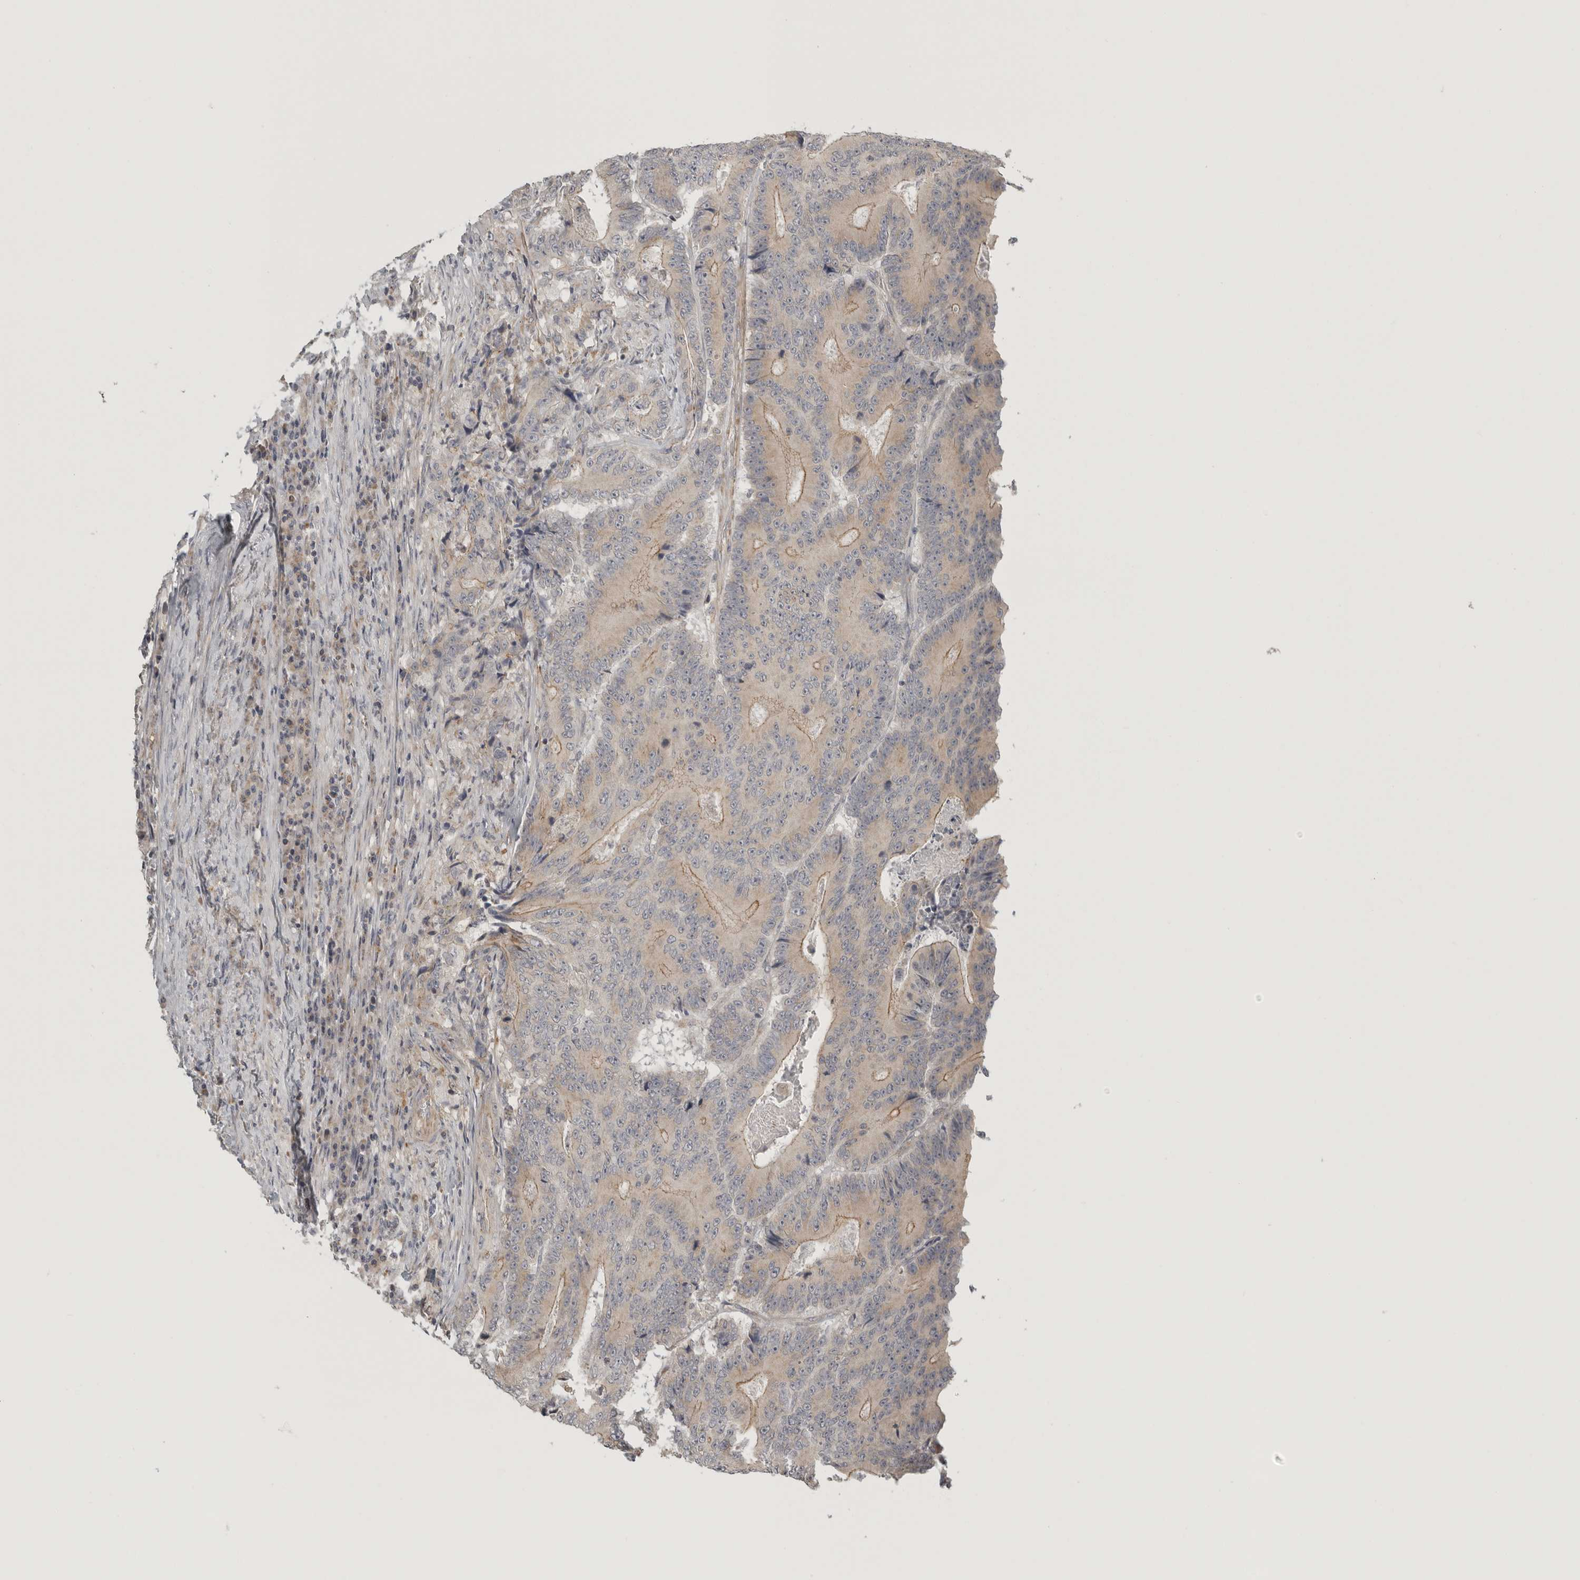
{"staining": {"intensity": "weak", "quantity": "<25%", "location": "cytoplasmic/membranous"}, "tissue": "colorectal cancer", "cell_type": "Tumor cells", "image_type": "cancer", "snomed": [{"axis": "morphology", "description": "Adenocarcinoma, NOS"}, {"axis": "topography", "description": "Colon"}], "caption": "DAB immunohistochemical staining of human colorectal cancer displays no significant staining in tumor cells. Brightfield microscopy of IHC stained with DAB (brown) and hematoxylin (blue), captured at high magnification.", "gene": "STAB2", "patient": {"sex": "male", "age": 83}}